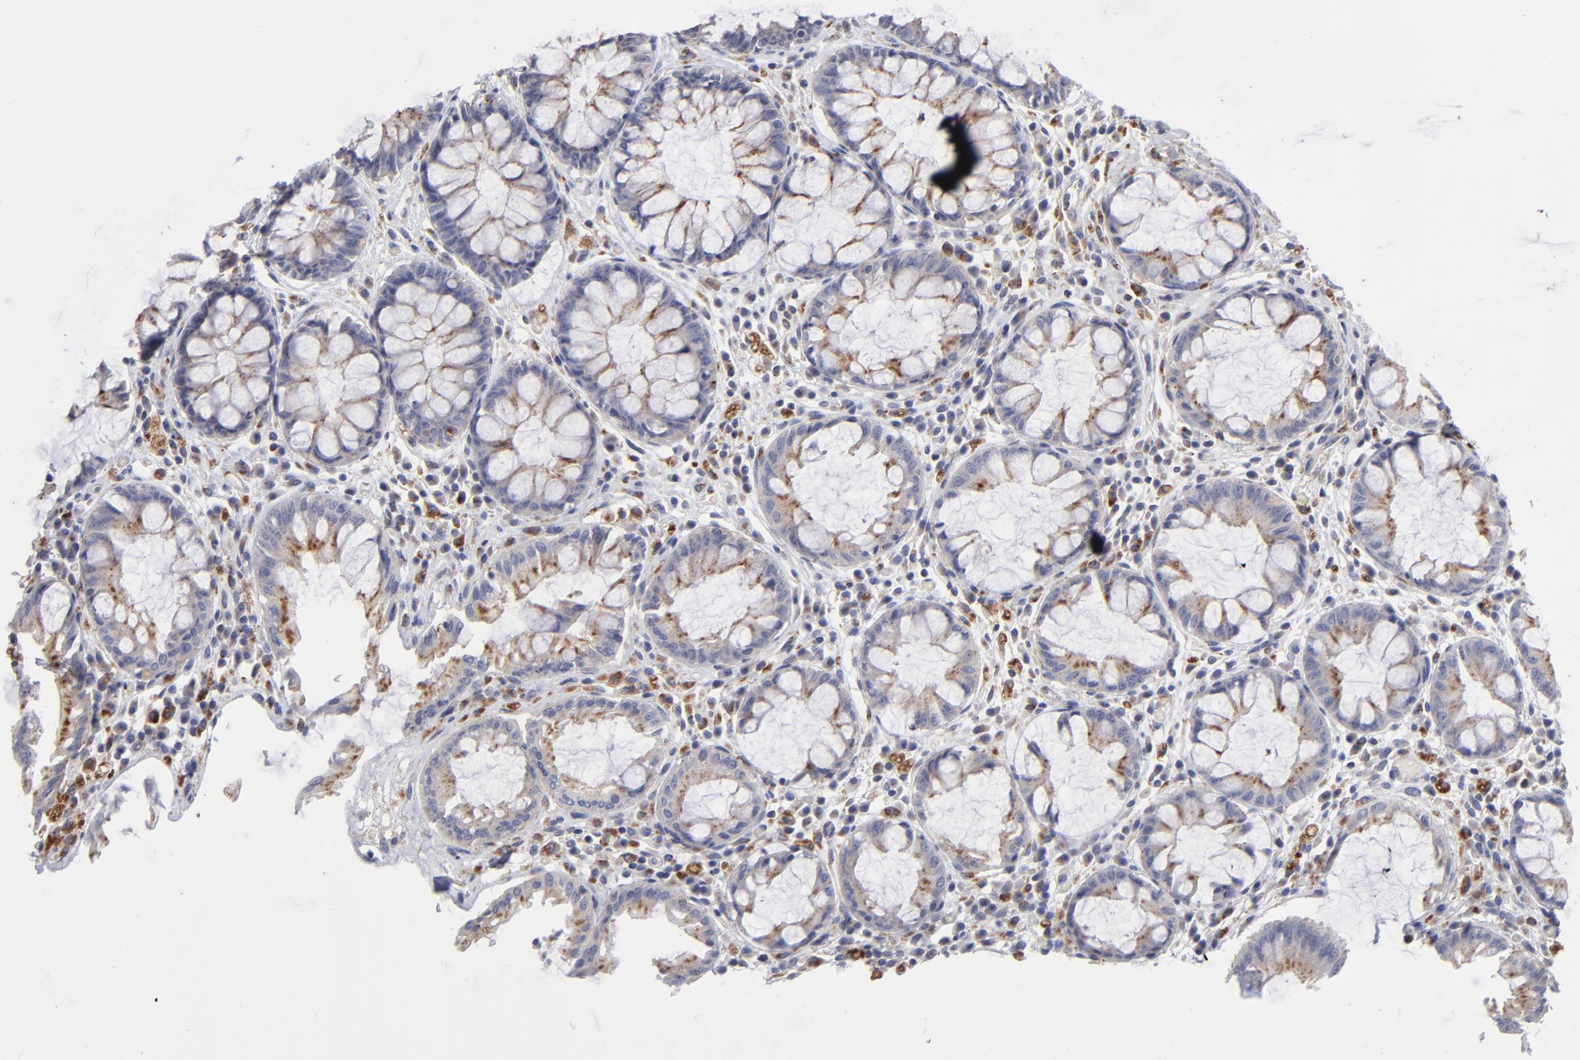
{"staining": {"intensity": "moderate", "quantity": ">75%", "location": "cytoplasmic/membranous"}, "tissue": "rectum", "cell_type": "Glandular cells", "image_type": "normal", "snomed": [{"axis": "morphology", "description": "Normal tissue, NOS"}, {"axis": "topography", "description": "Rectum"}], "caption": "Immunohistochemical staining of benign rectum shows >75% levels of moderate cytoplasmic/membranous protein expression in about >75% of glandular cells.", "gene": "RRAGA", "patient": {"sex": "female", "age": 46}}